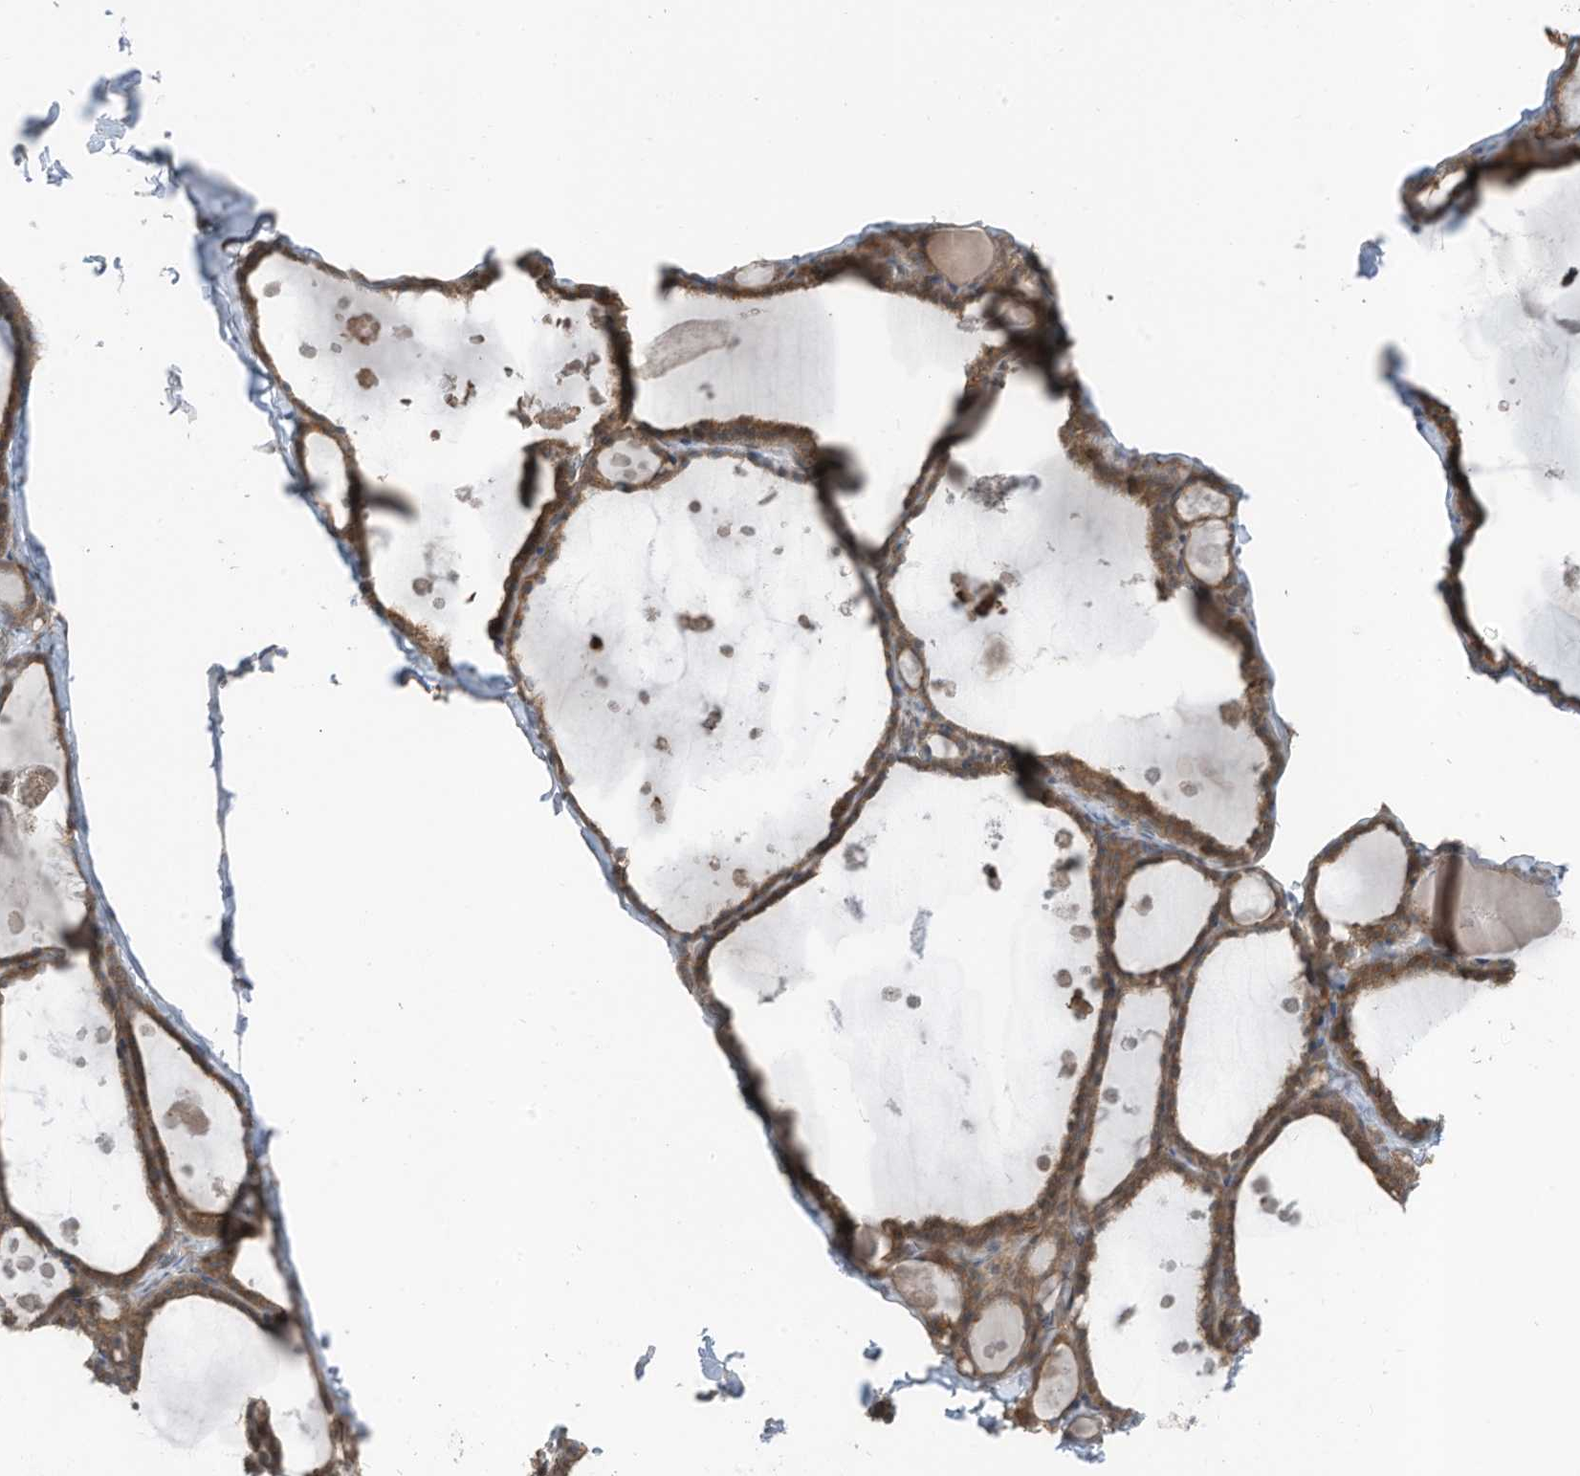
{"staining": {"intensity": "moderate", "quantity": ">75%", "location": "cytoplasmic/membranous"}, "tissue": "thyroid gland", "cell_type": "Glandular cells", "image_type": "normal", "snomed": [{"axis": "morphology", "description": "Normal tissue, NOS"}, {"axis": "topography", "description": "Thyroid gland"}], "caption": "High-power microscopy captured an immunohistochemistry micrograph of benign thyroid gland, revealing moderate cytoplasmic/membranous positivity in approximately >75% of glandular cells.", "gene": "TXNDC9", "patient": {"sex": "male", "age": 56}}